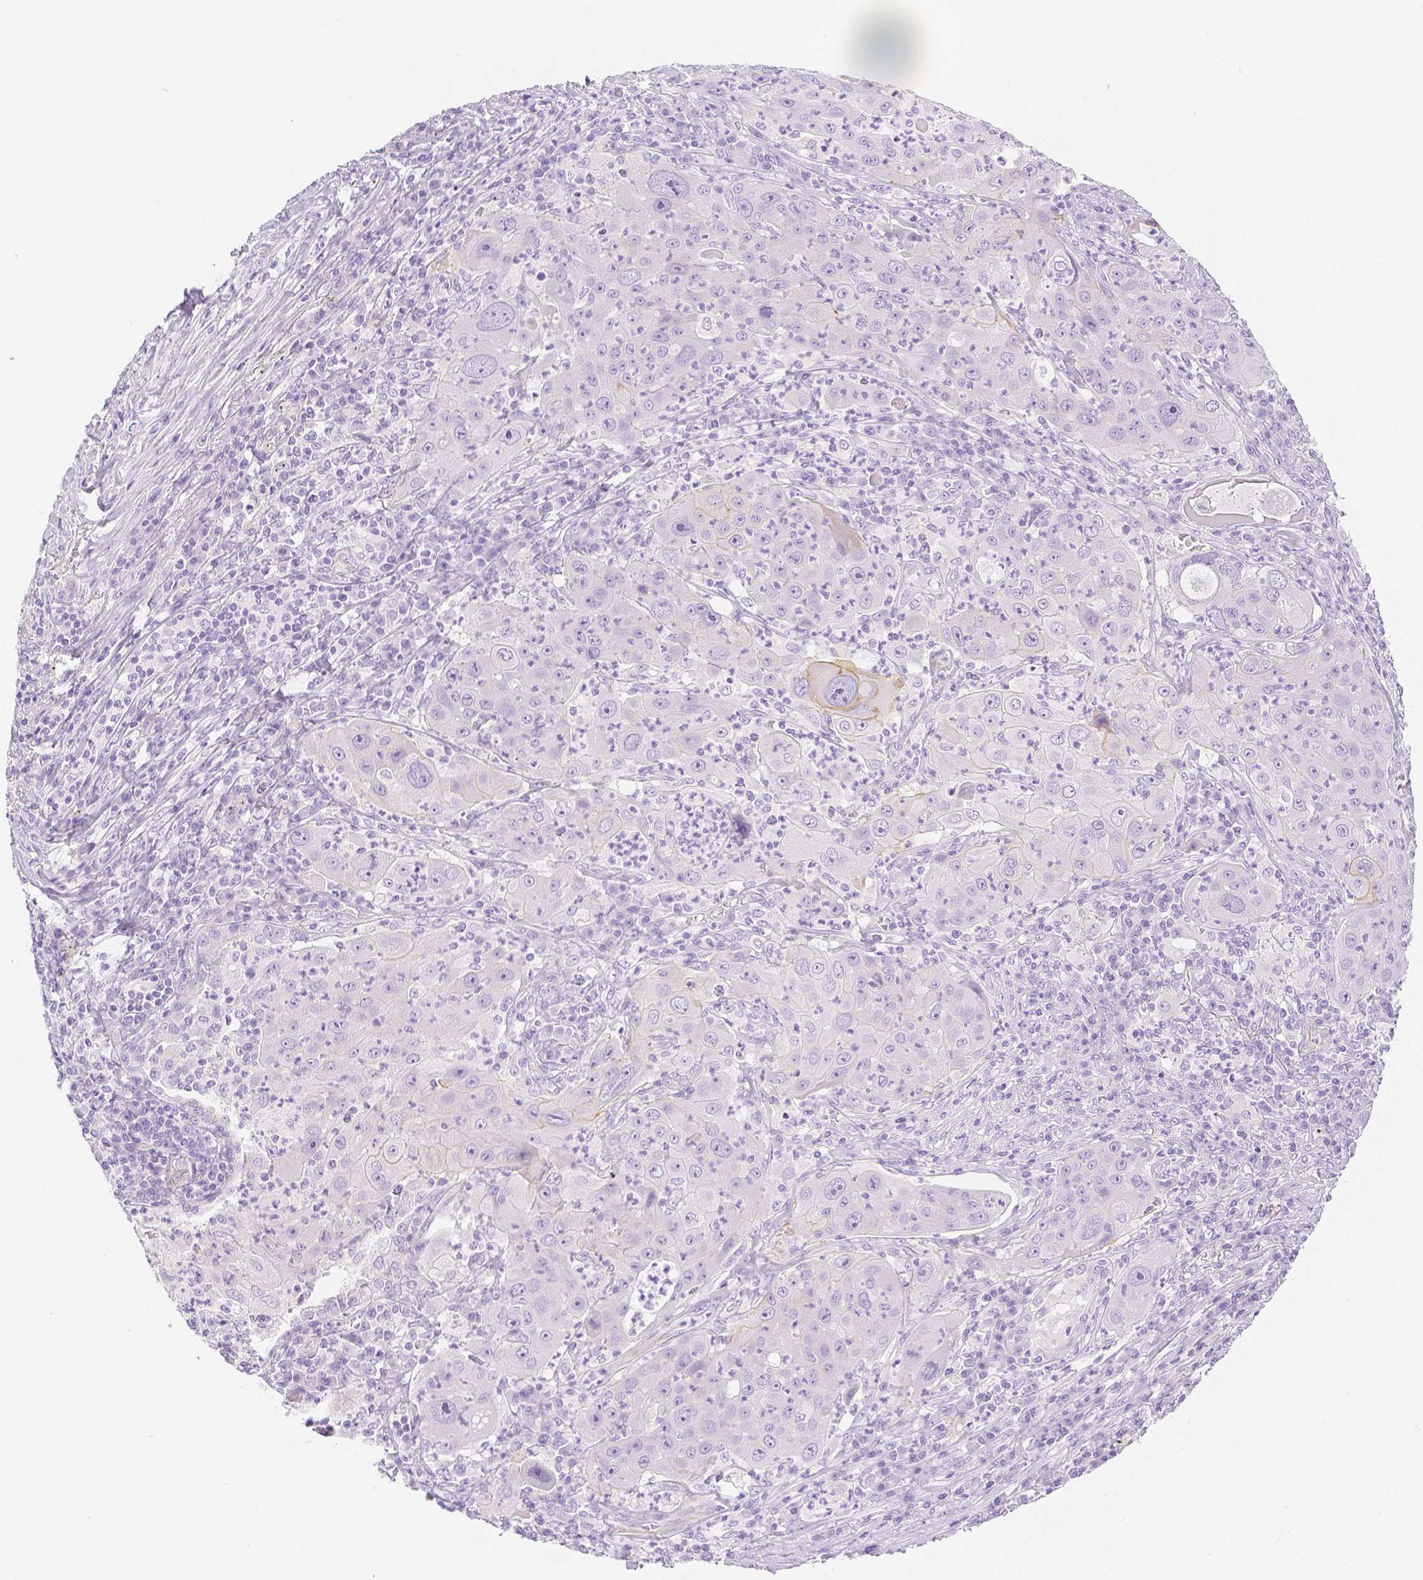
{"staining": {"intensity": "negative", "quantity": "none", "location": "none"}, "tissue": "lung cancer", "cell_type": "Tumor cells", "image_type": "cancer", "snomed": [{"axis": "morphology", "description": "Squamous cell carcinoma, NOS"}, {"axis": "topography", "description": "Lung"}], "caption": "Immunohistochemistry micrograph of lung squamous cell carcinoma stained for a protein (brown), which demonstrates no staining in tumor cells. (DAB immunohistochemistry visualized using brightfield microscopy, high magnification).", "gene": "SLC27A5", "patient": {"sex": "female", "age": 59}}